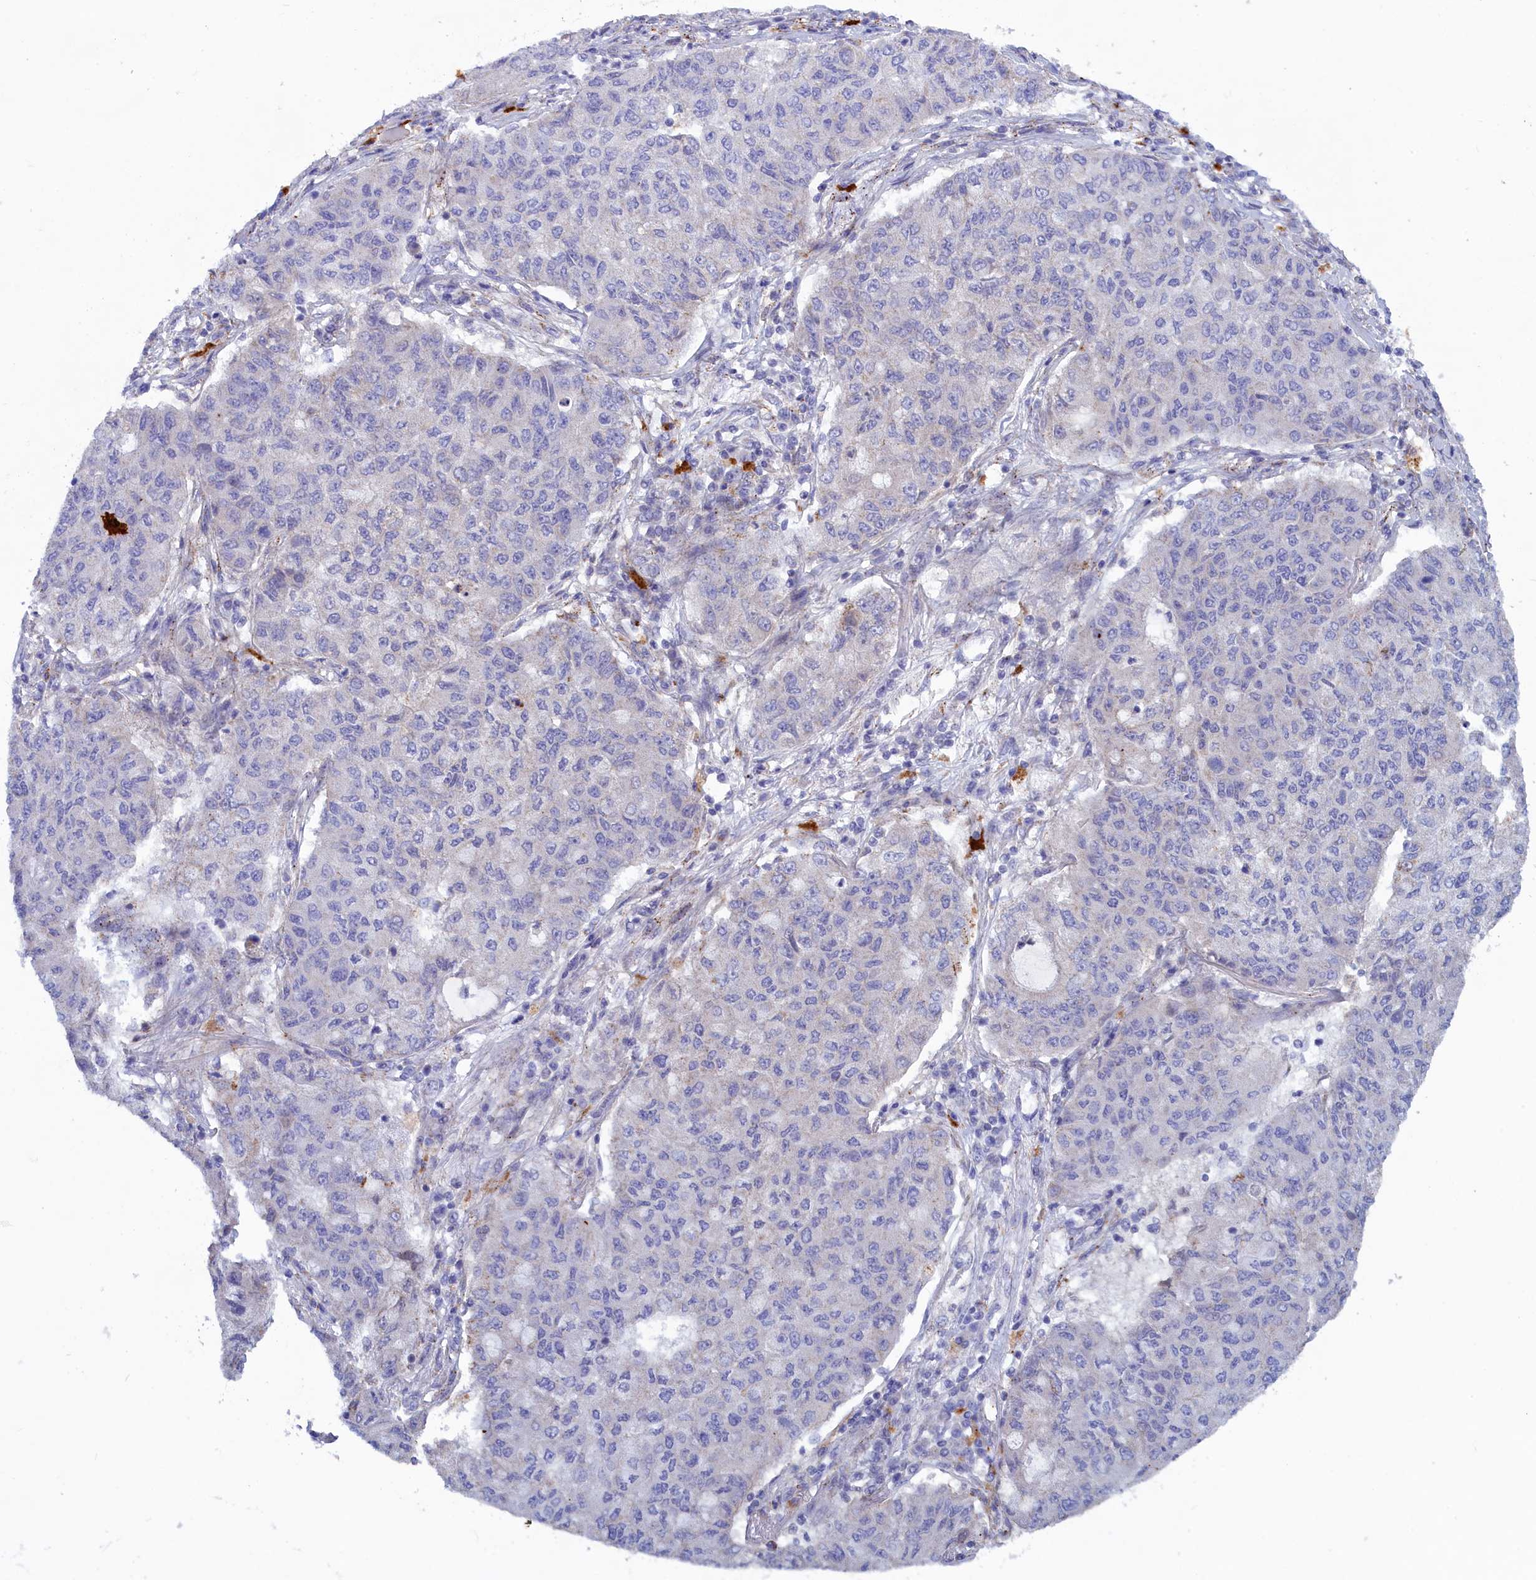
{"staining": {"intensity": "negative", "quantity": "none", "location": "none"}, "tissue": "lung cancer", "cell_type": "Tumor cells", "image_type": "cancer", "snomed": [{"axis": "morphology", "description": "Squamous cell carcinoma, NOS"}, {"axis": "topography", "description": "Lung"}], "caption": "Immunohistochemistry of lung squamous cell carcinoma demonstrates no positivity in tumor cells.", "gene": "WDR6", "patient": {"sex": "male", "age": 74}}